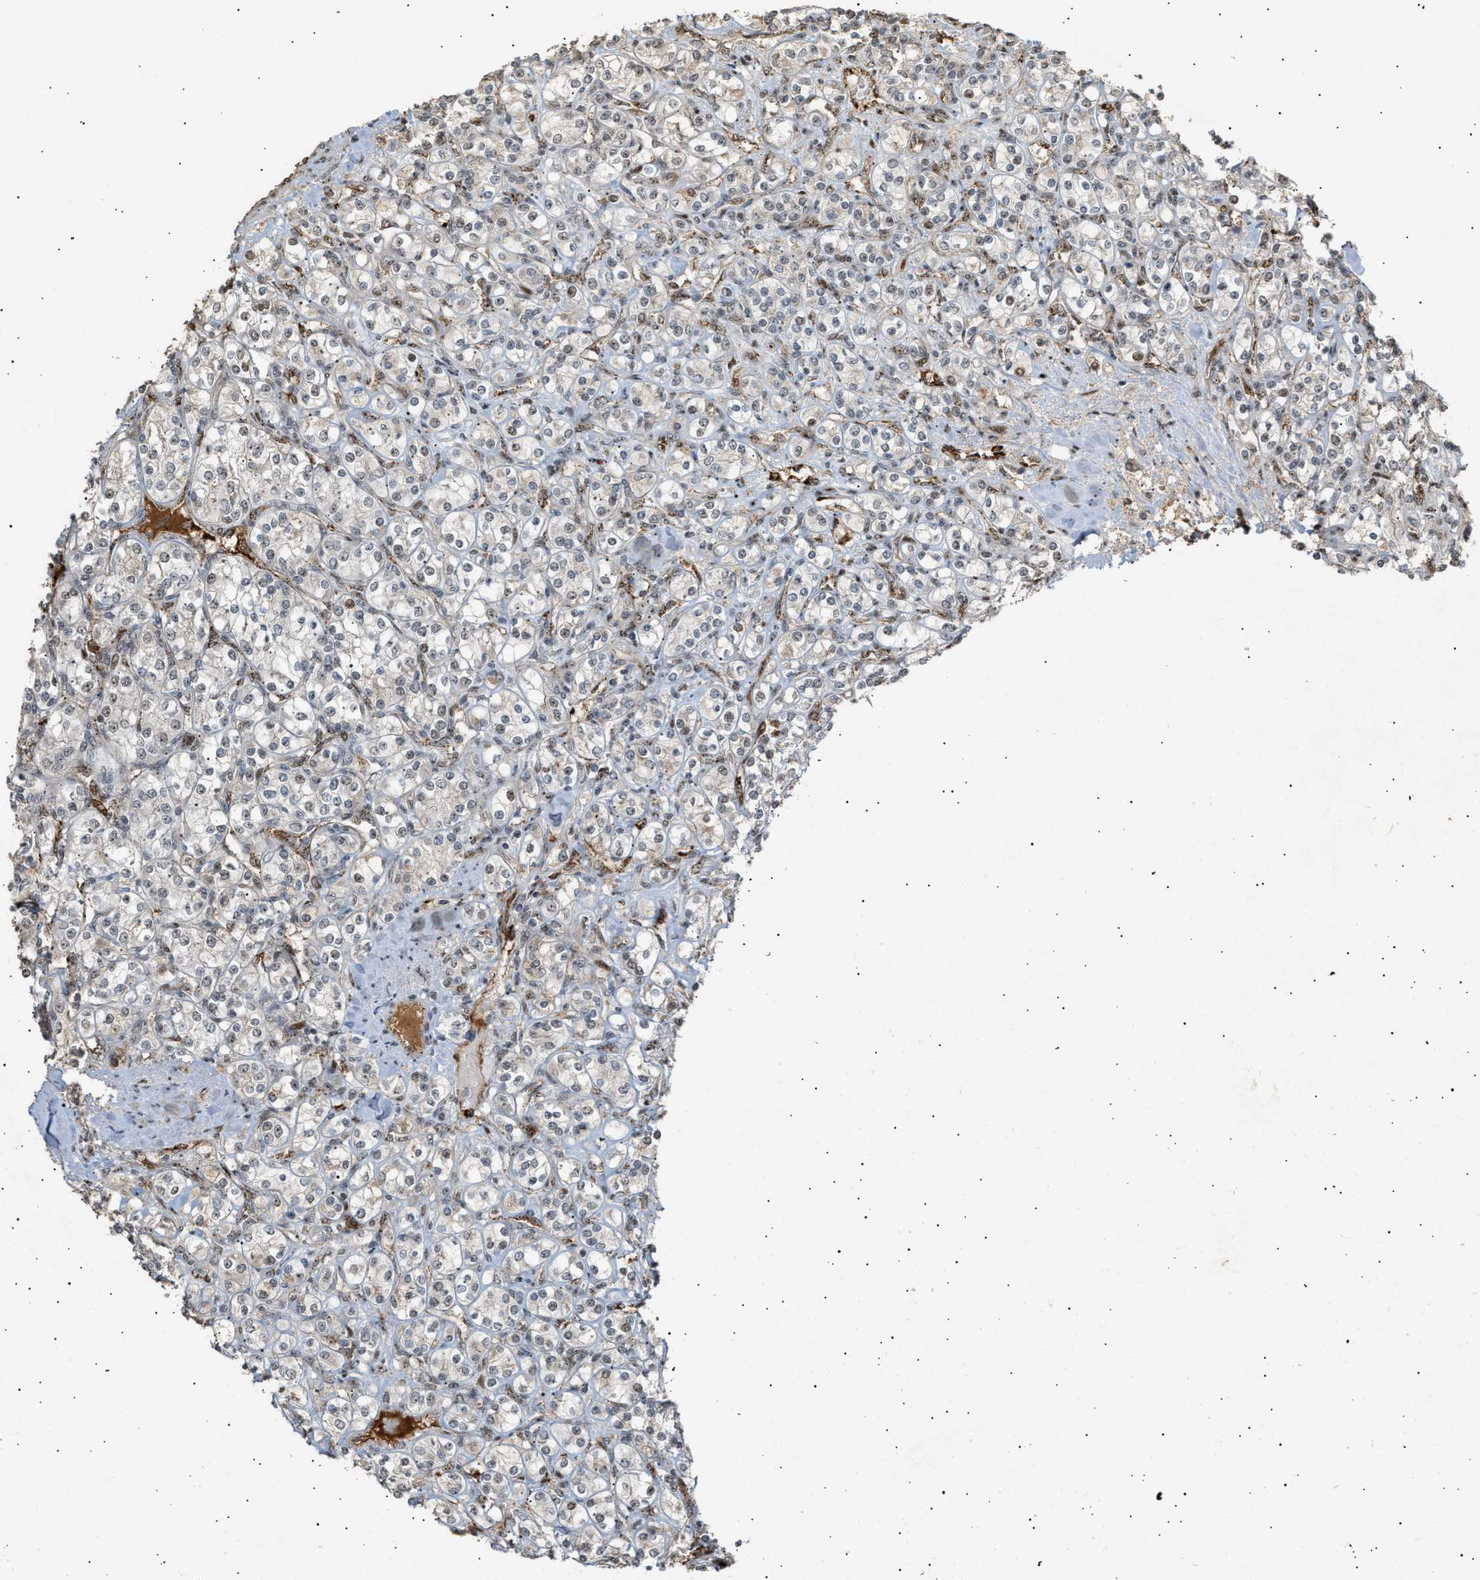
{"staining": {"intensity": "negative", "quantity": "none", "location": "none"}, "tissue": "renal cancer", "cell_type": "Tumor cells", "image_type": "cancer", "snomed": [{"axis": "morphology", "description": "Adenocarcinoma, NOS"}, {"axis": "topography", "description": "Kidney"}], "caption": "This is an immunohistochemistry (IHC) image of human adenocarcinoma (renal). There is no expression in tumor cells.", "gene": "ZFAND5", "patient": {"sex": "male", "age": 77}}